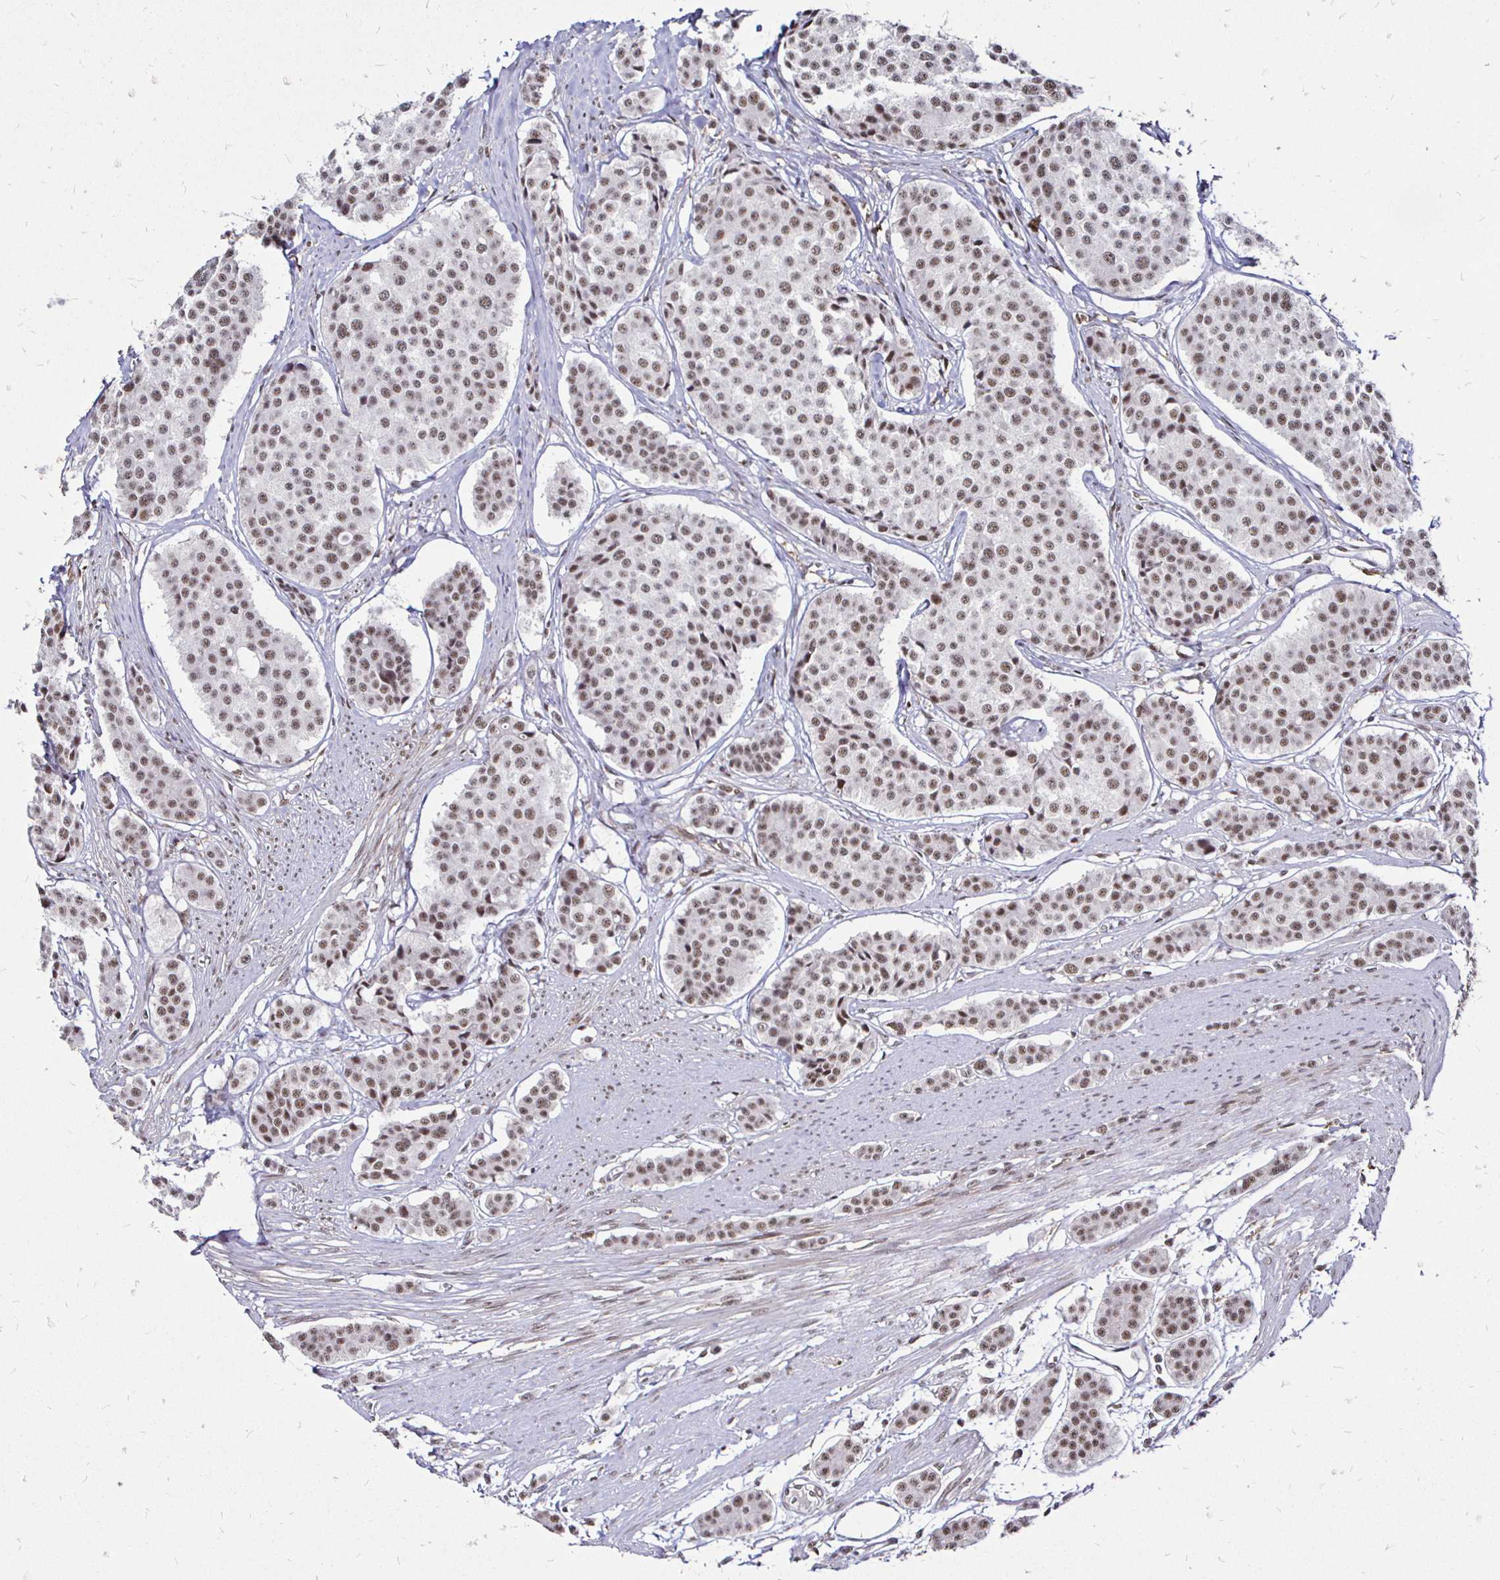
{"staining": {"intensity": "weak", "quantity": ">75%", "location": "nuclear"}, "tissue": "carcinoid", "cell_type": "Tumor cells", "image_type": "cancer", "snomed": [{"axis": "morphology", "description": "Carcinoid, malignant, NOS"}, {"axis": "topography", "description": "Small intestine"}], "caption": "Weak nuclear protein positivity is identified in approximately >75% of tumor cells in carcinoid (malignant).", "gene": "SIN3A", "patient": {"sex": "male", "age": 60}}